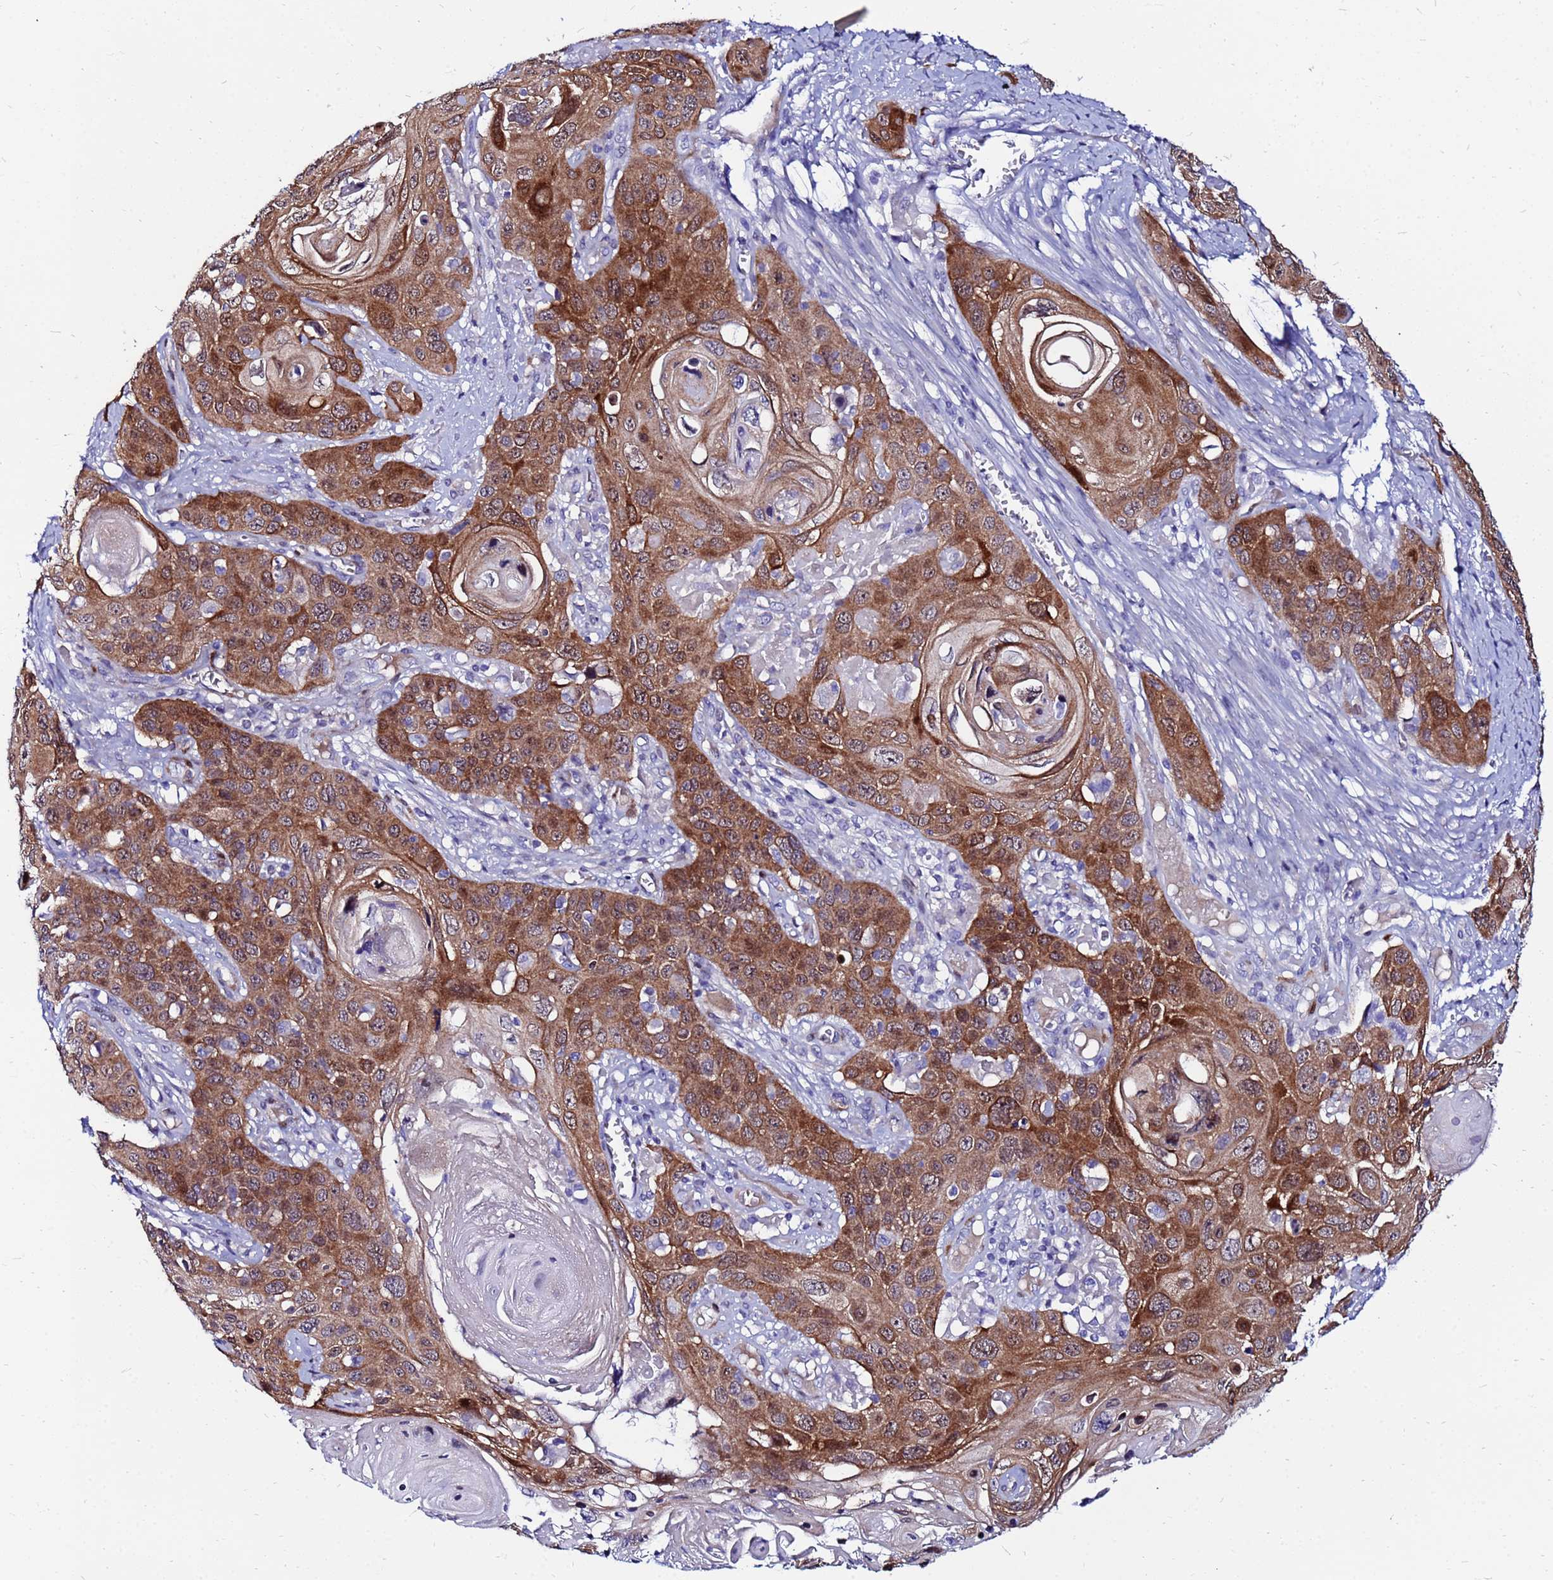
{"staining": {"intensity": "moderate", "quantity": ">75%", "location": "cytoplasmic/membranous"}, "tissue": "skin cancer", "cell_type": "Tumor cells", "image_type": "cancer", "snomed": [{"axis": "morphology", "description": "Squamous cell carcinoma, NOS"}, {"axis": "topography", "description": "Skin"}], "caption": "Immunohistochemistry (IHC) of skin cancer (squamous cell carcinoma) shows medium levels of moderate cytoplasmic/membranous positivity in about >75% of tumor cells.", "gene": "PPP1R14C", "patient": {"sex": "male", "age": 55}}